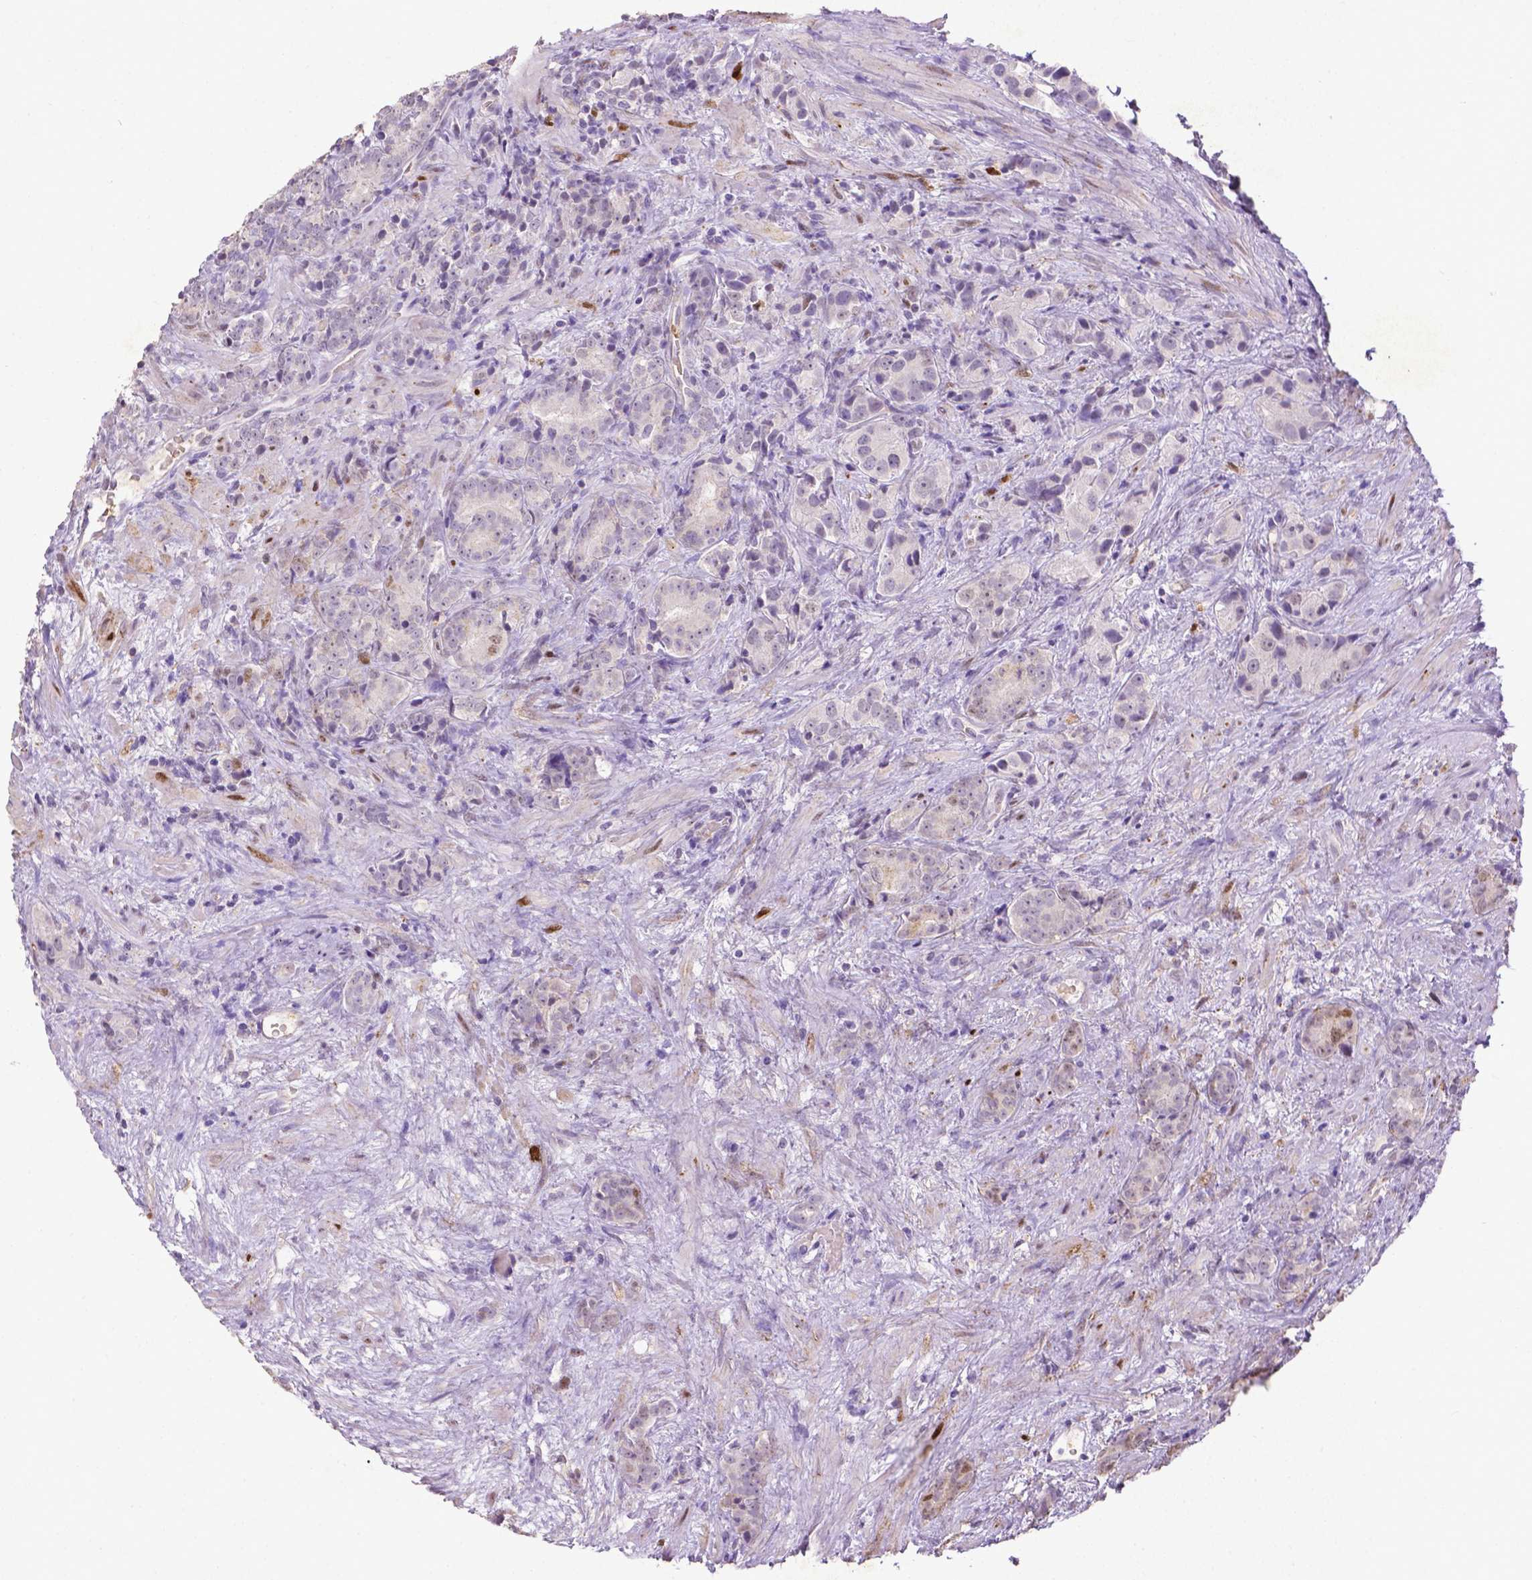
{"staining": {"intensity": "weak", "quantity": "25%-75%", "location": "cytoplasmic/membranous"}, "tissue": "prostate cancer", "cell_type": "Tumor cells", "image_type": "cancer", "snomed": [{"axis": "morphology", "description": "Adenocarcinoma, High grade"}, {"axis": "topography", "description": "Prostate"}], "caption": "Immunohistochemistry (IHC) photomicrograph of neoplastic tissue: prostate high-grade adenocarcinoma stained using immunohistochemistry reveals low levels of weak protein expression localized specifically in the cytoplasmic/membranous of tumor cells, appearing as a cytoplasmic/membranous brown color.", "gene": "CDKN1A", "patient": {"sex": "male", "age": 90}}